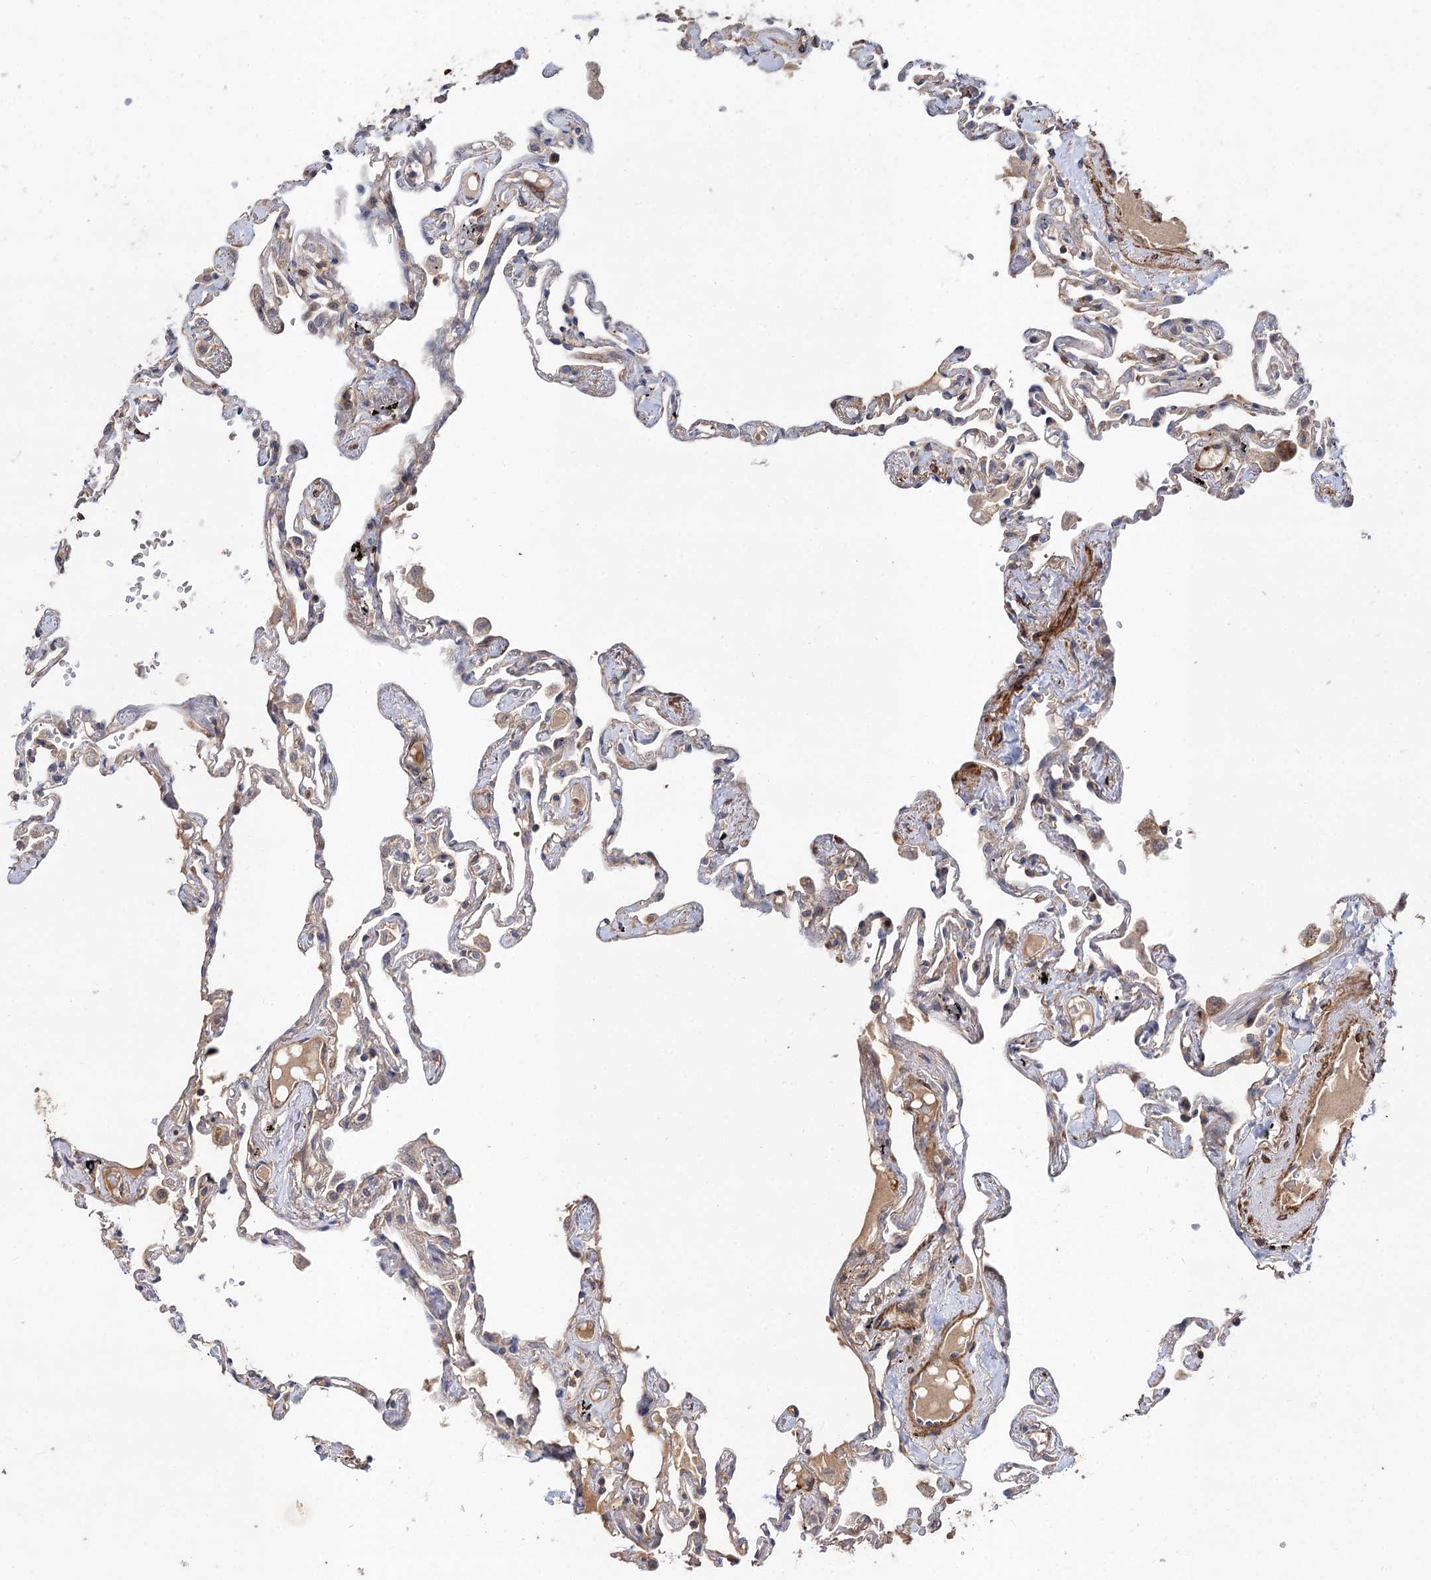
{"staining": {"intensity": "weak", "quantity": "25%-75%", "location": "cytoplasmic/membranous"}, "tissue": "lung", "cell_type": "Alveolar cells", "image_type": "normal", "snomed": [{"axis": "morphology", "description": "Normal tissue, NOS"}, {"axis": "topography", "description": "Lung"}], "caption": "Immunohistochemical staining of normal human lung displays low levels of weak cytoplasmic/membranous staining in about 25%-75% of alveolar cells.", "gene": "FBXW8", "patient": {"sex": "female", "age": 67}}